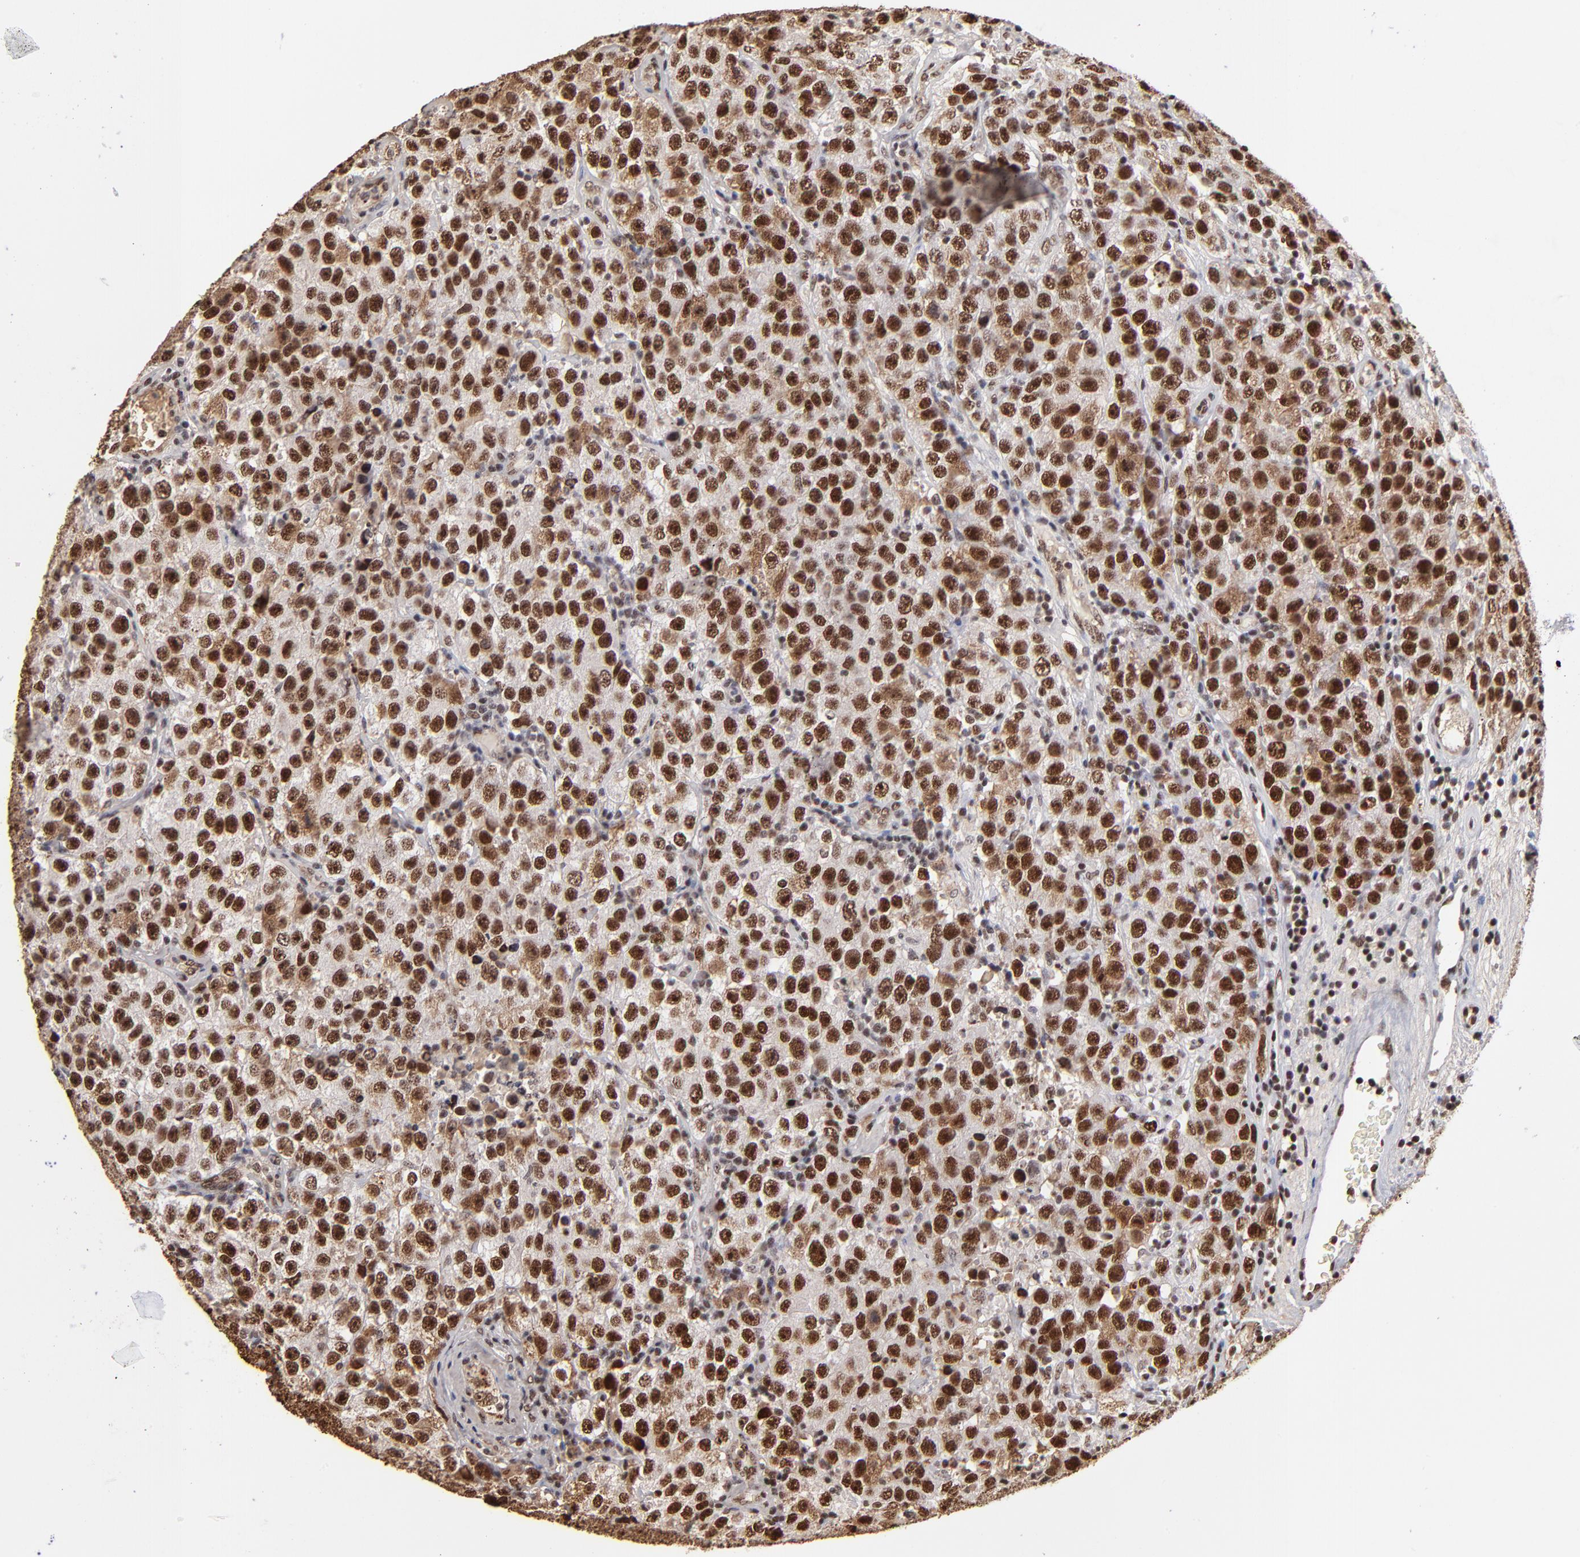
{"staining": {"intensity": "strong", "quantity": ">75%", "location": "cytoplasmic/membranous,nuclear"}, "tissue": "testis cancer", "cell_type": "Tumor cells", "image_type": "cancer", "snomed": [{"axis": "morphology", "description": "Seminoma, NOS"}, {"axis": "topography", "description": "Testis"}], "caption": "Seminoma (testis) stained with a brown dye displays strong cytoplasmic/membranous and nuclear positive expression in approximately >75% of tumor cells.", "gene": "ZNF146", "patient": {"sex": "male", "age": 52}}